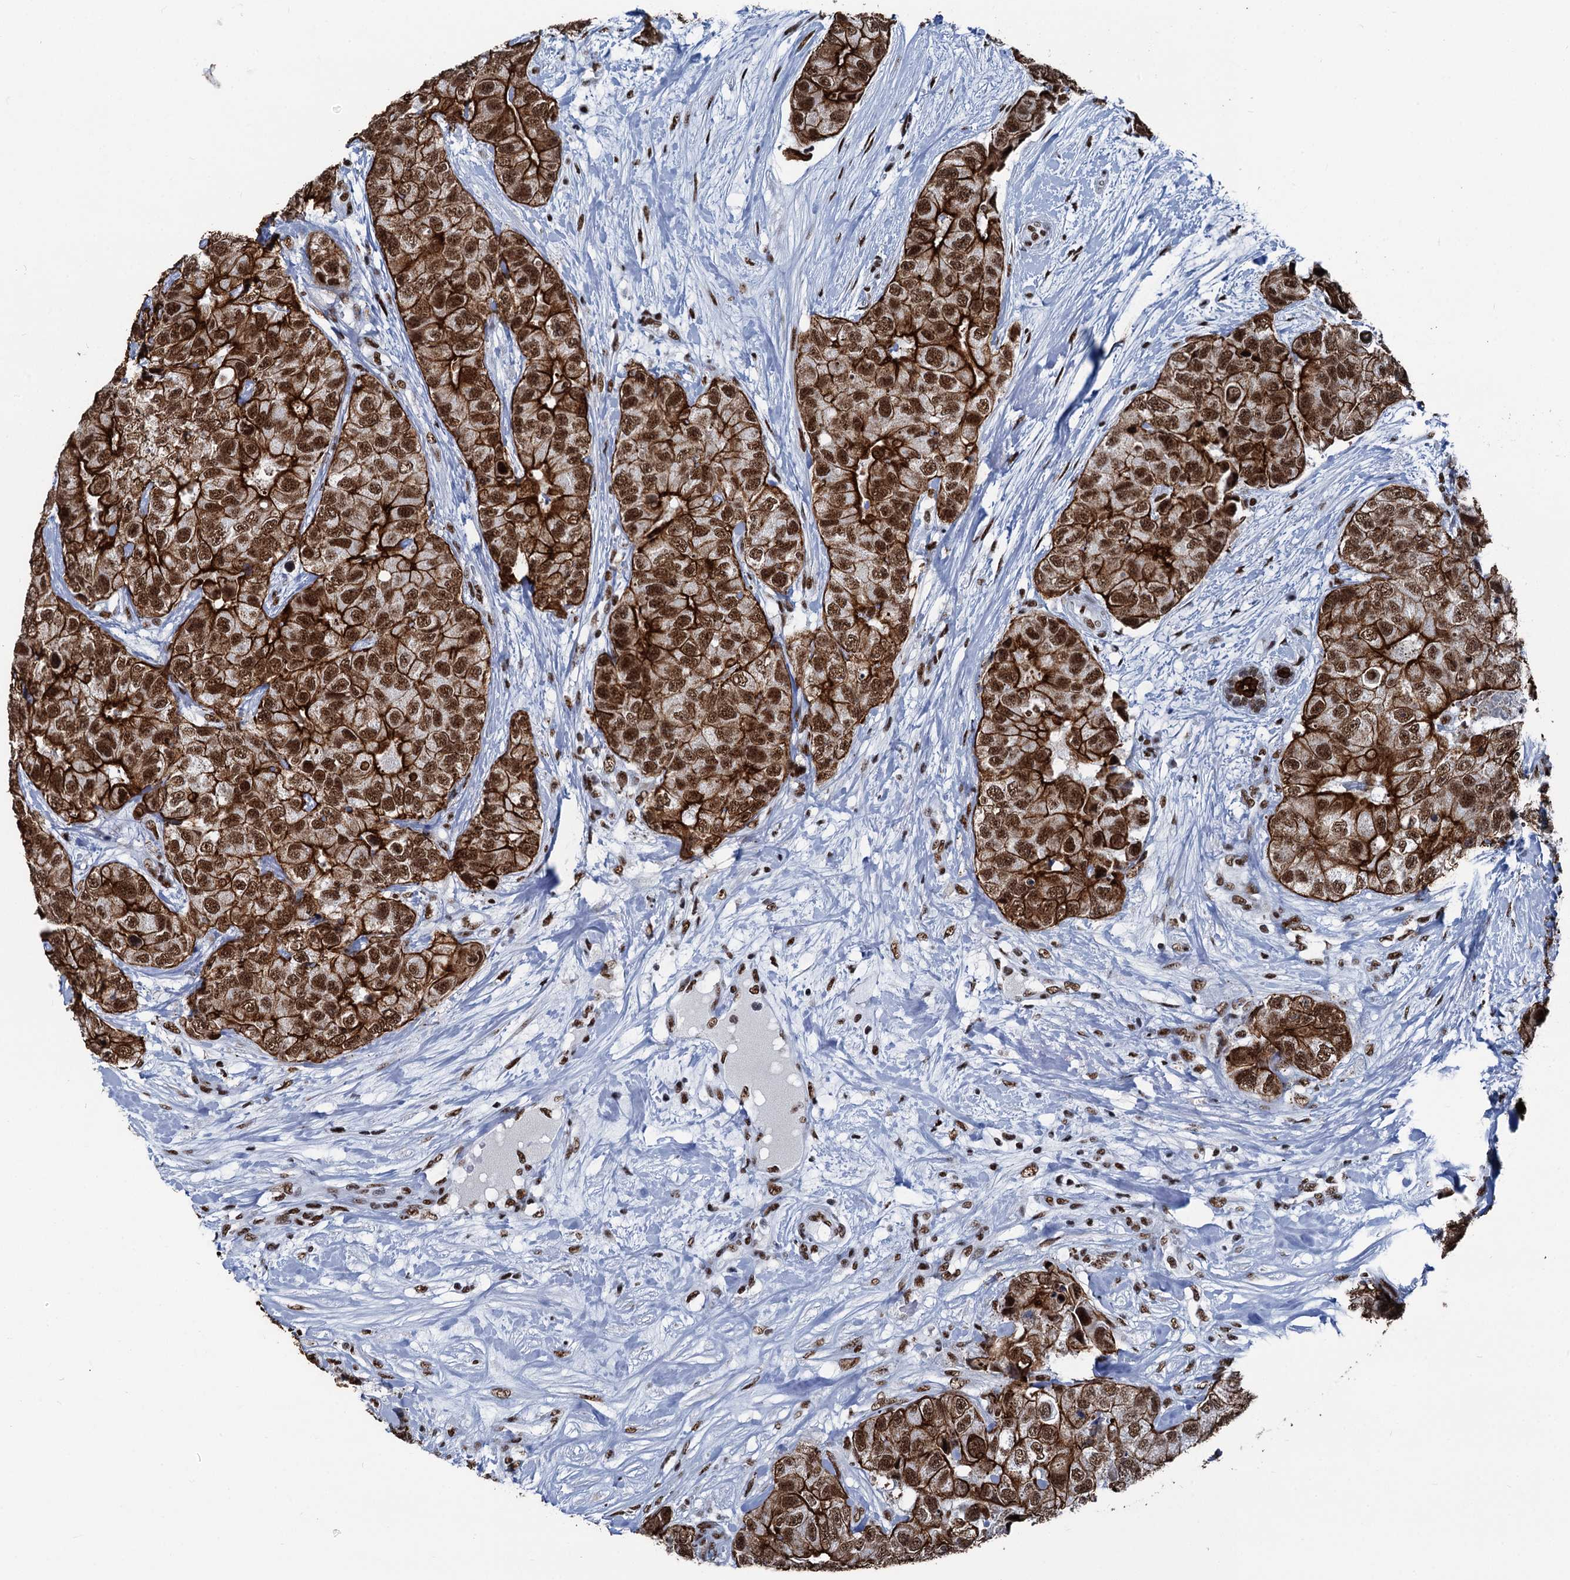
{"staining": {"intensity": "strong", "quantity": ">75%", "location": "cytoplasmic/membranous,nuclear"}, "tissue": "breast cancer", "cell_type": "Tumor cells", "image_type": "cancer", "snomed": [{"axis": "morphology", "description": "Duct carcinoma"}, {"axis": "topography", "description": "Breast"}], "caption": "A brown stain highlights strong cytoplasmic/membranous and nuclear positivity of a protein in breast cancer tumor cells.", "gene": "DDX23", "patient": {"sex": "female", "age": 62}}